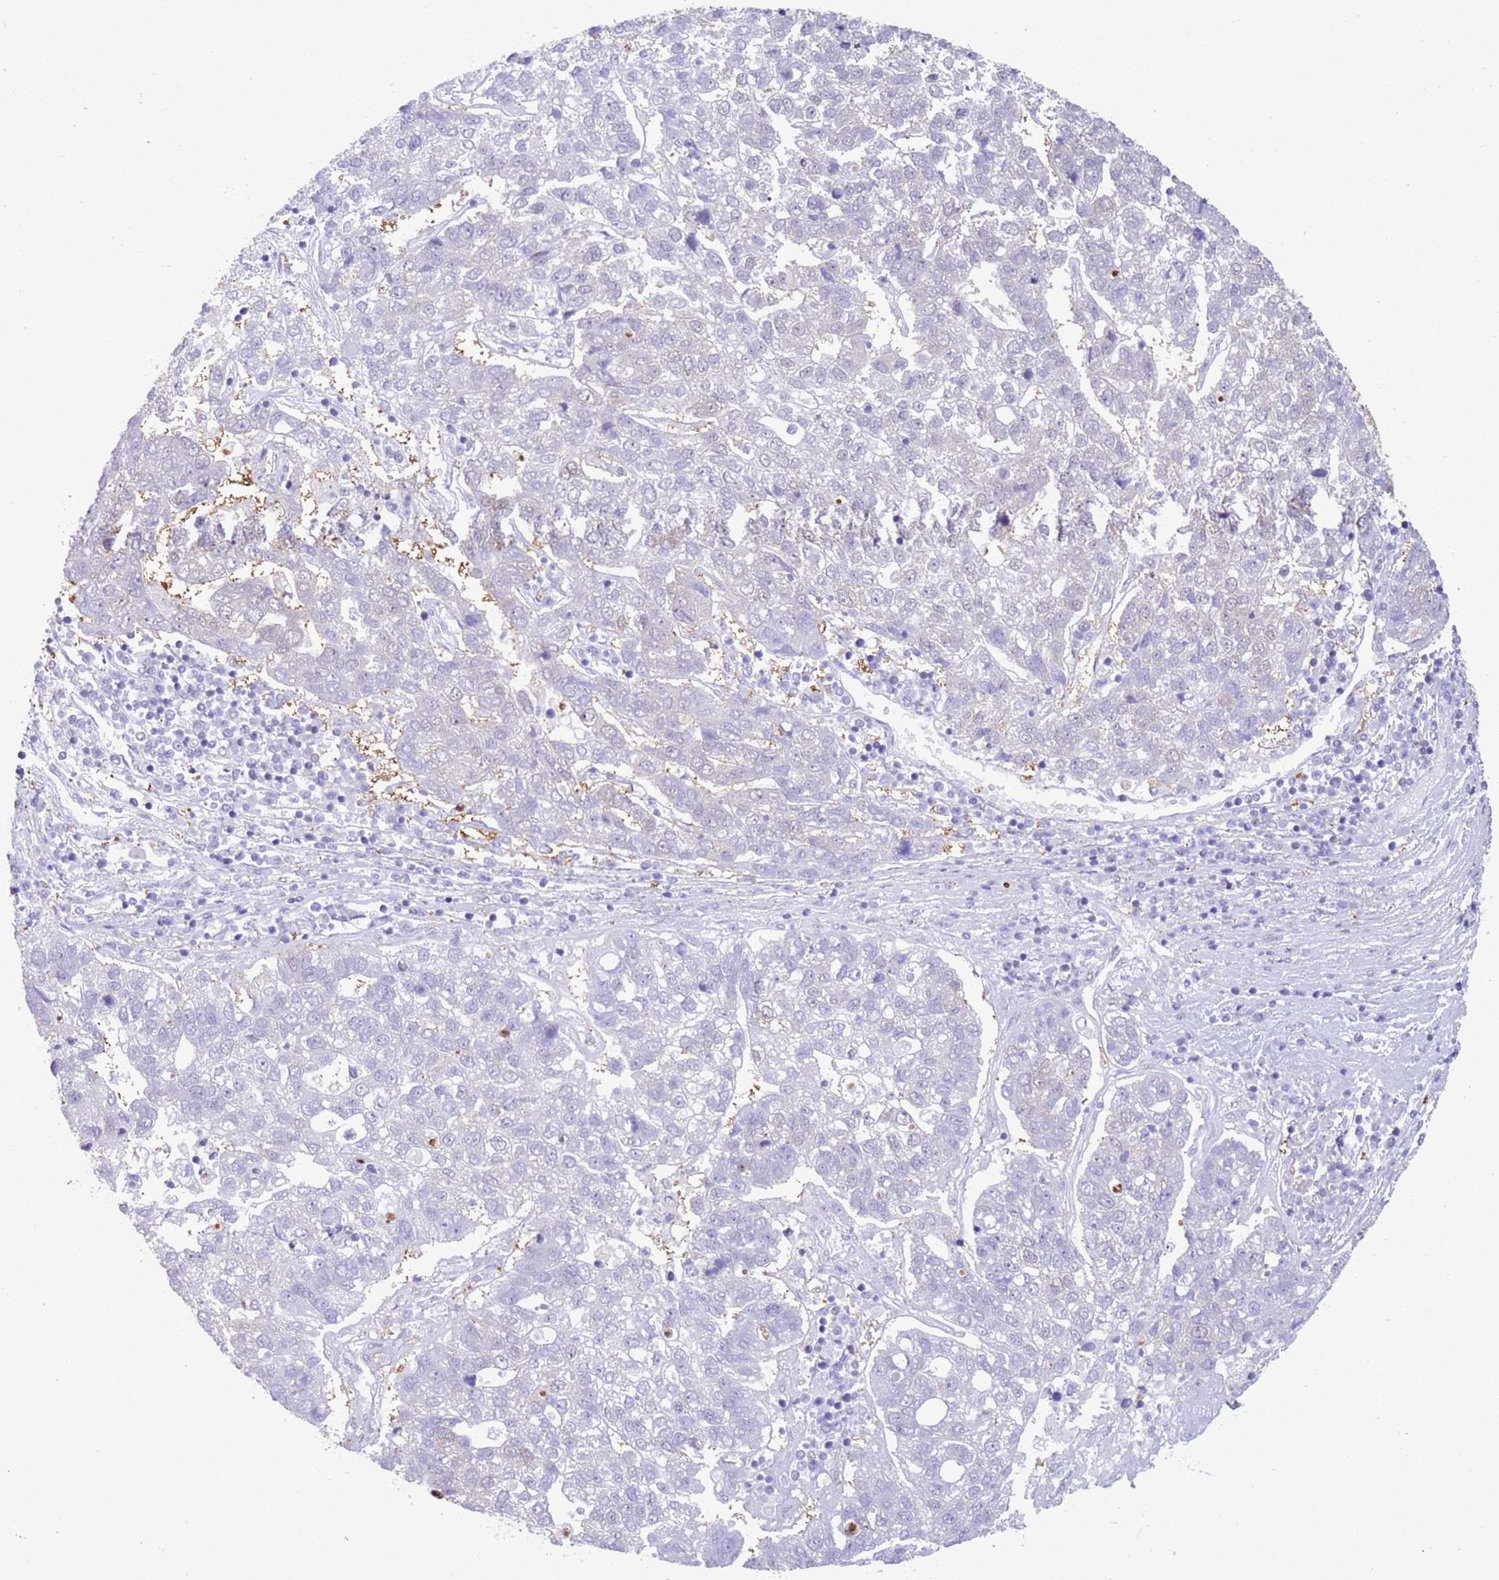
{"staining": {"intensity": "negative", "quantity": "none", "location": "none"}, "tissue": "pancreatic cancer", "cell_type": "Tumor cells", "image_type": "cancer", "snomed": [{"axis": "morphology", "description": "Adenocarcinoma, NOS"}, {"axis": "topography", "description": "Pancreas"}], "caption": "Immunohistochemistry (IHC) micrograph of pancreatic adenocarcinoma stained for a protein (brown), which reveals no staining in tumor cells.", "gene": "TRIM32", "patient": {"sex": "female", "age": 61}}